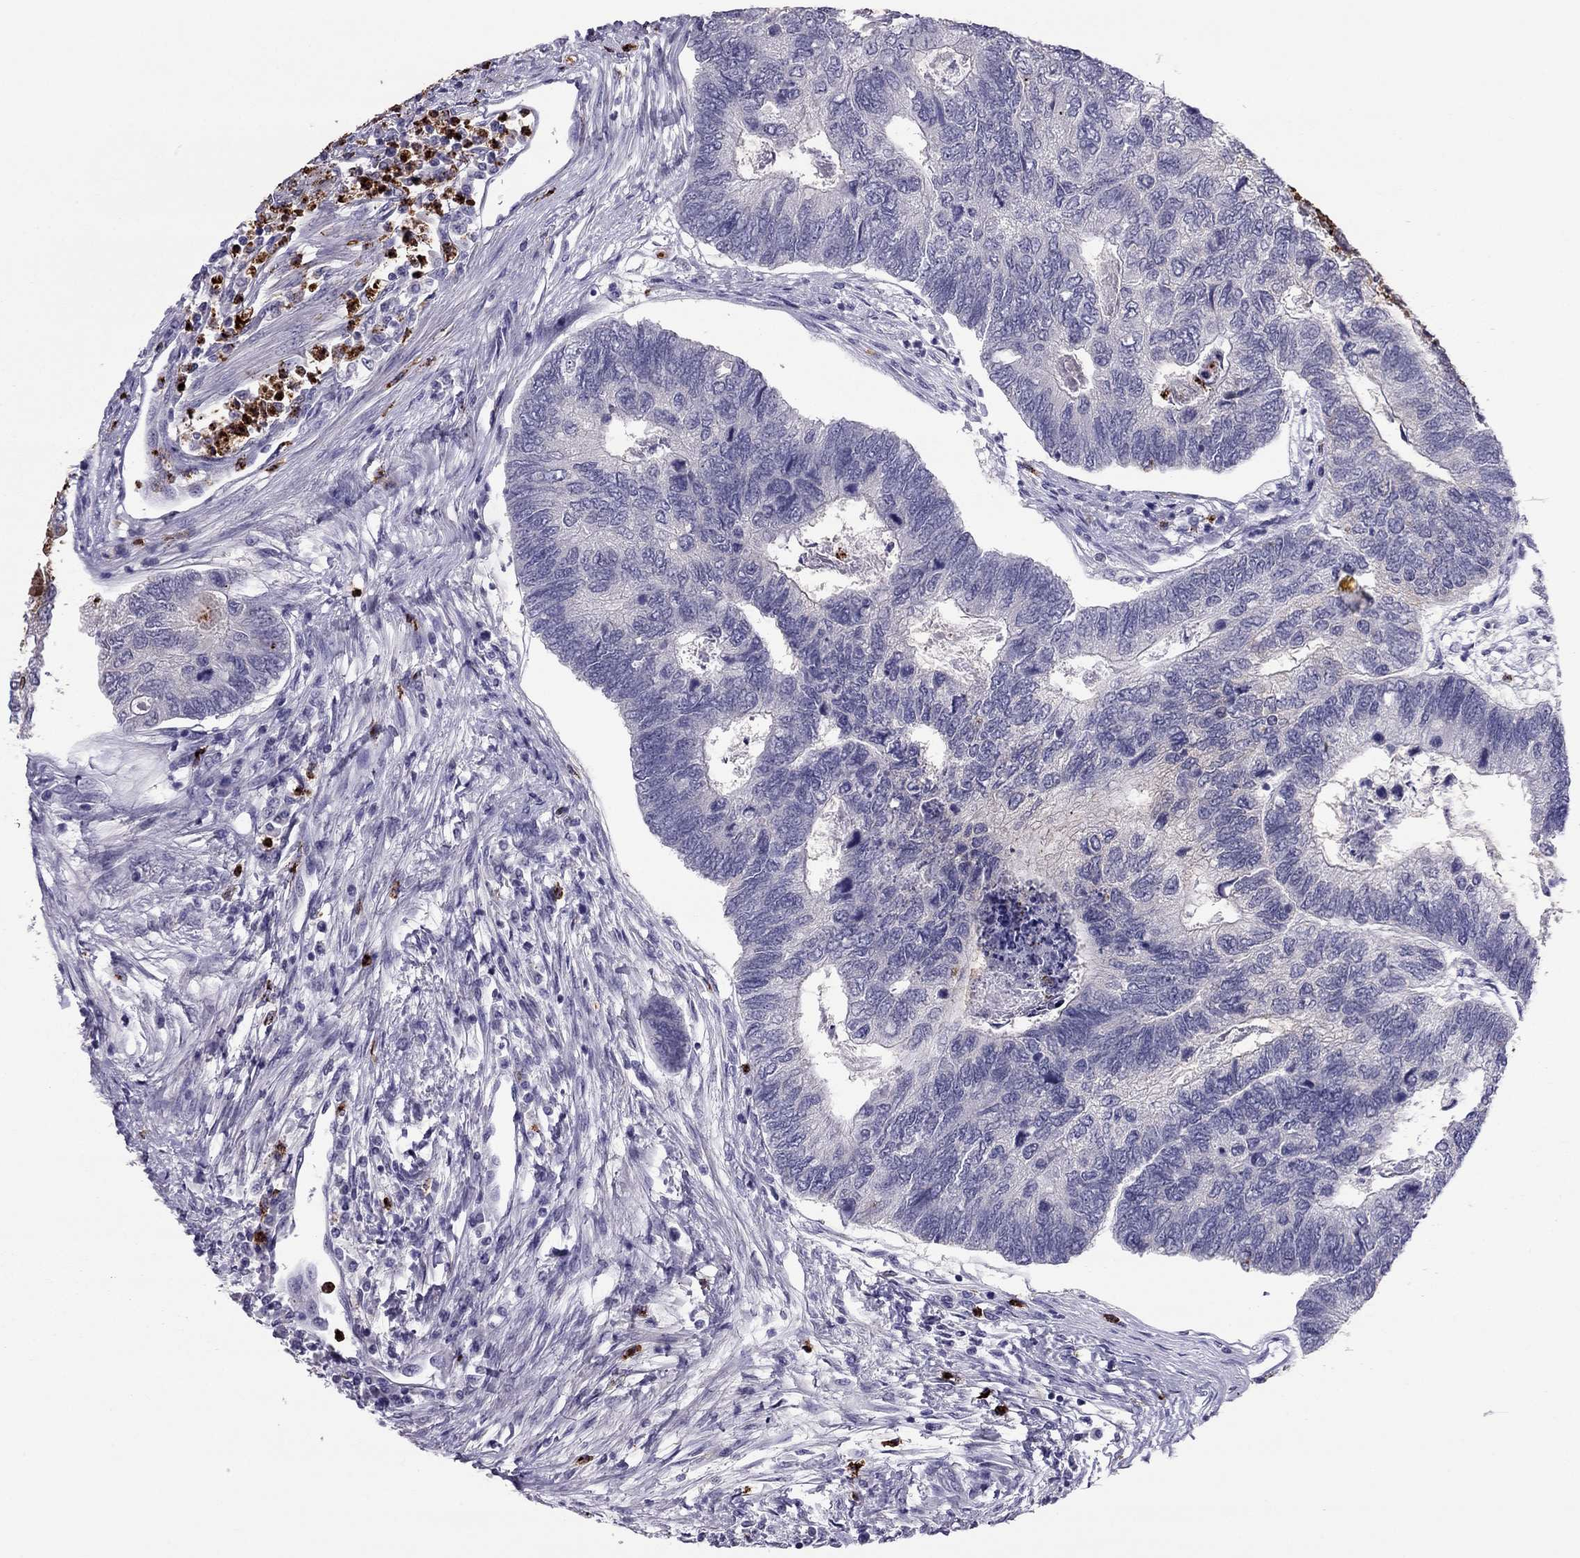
{"staining": {"intensity": "negative", "quantity": "none", "location": "none"}, "tissue": "colorectal cancer", "cell_type": "Tumor cells", "image_type": "cancer", "snomed": [{"axis": "morphology", "description": "Adenocarcinoma, NOS"}, {"axis": "topography", "description": "Colon"}], "caption": "This is an immunohistochemistry (IHC) micrograph of colorectal adenocarcinoma. There is no staining in tumor cells.", "gene": "CCL27", "patient": {"sex": "female", "age": 67}}